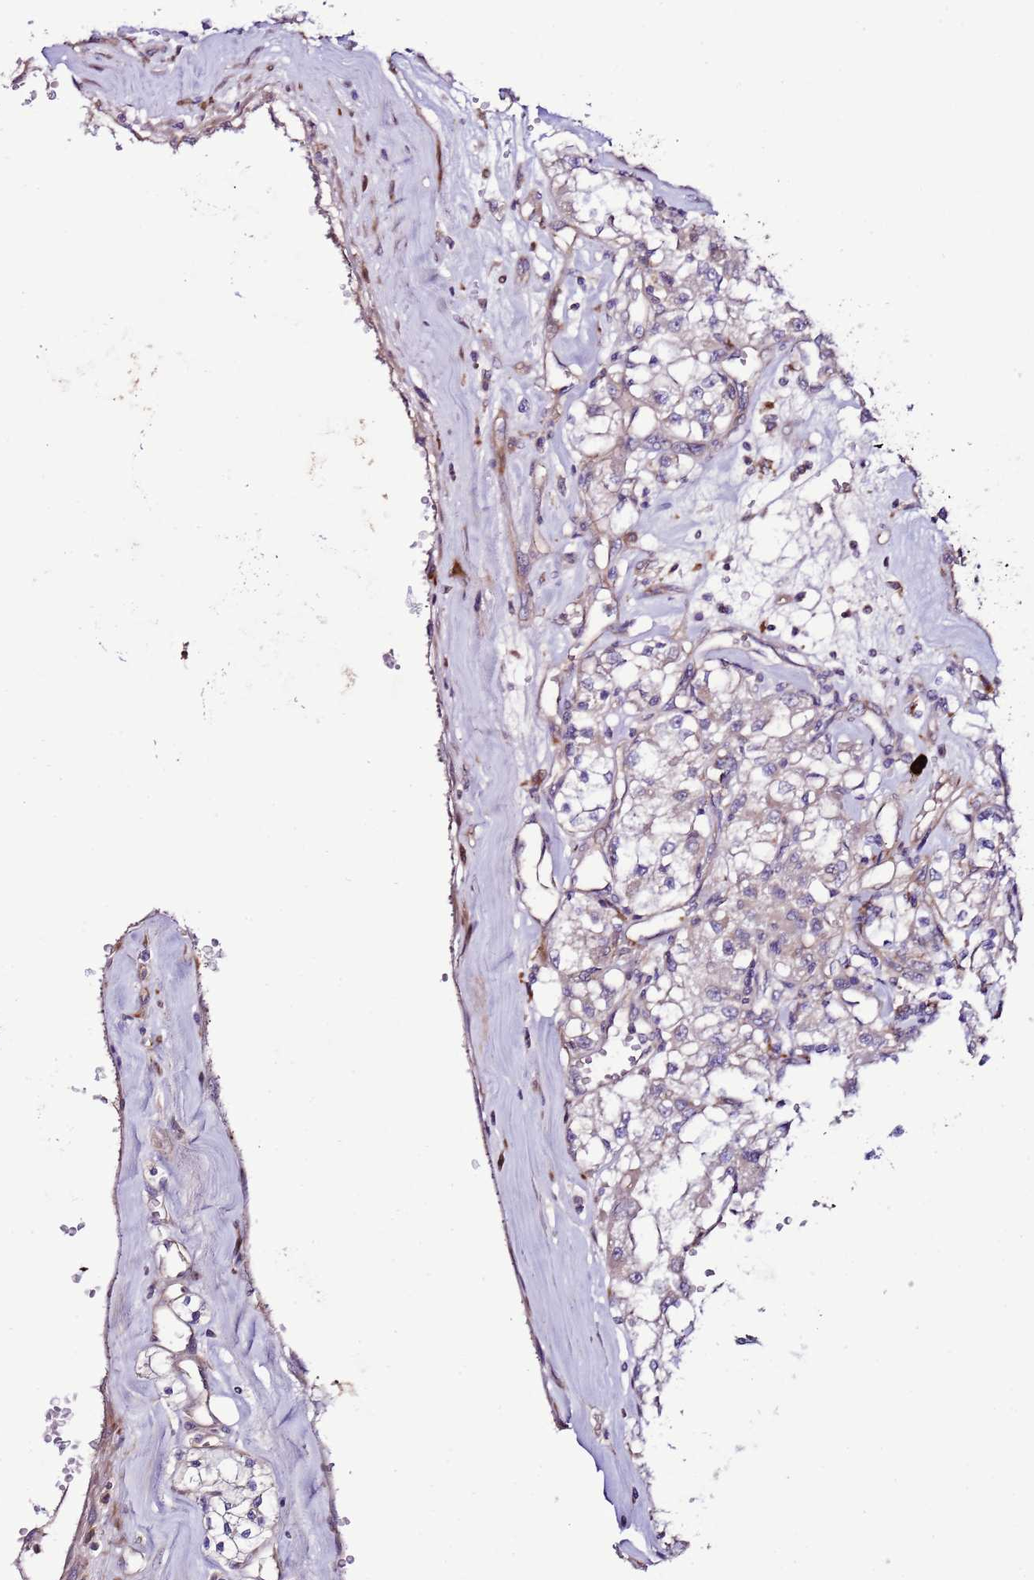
{"staining": {"intensity": "negative", "quantity": "none", "location": "none"}, "tissue": "renal cancer", "cell_type": "Tumor cells", "image_type": "cancer", "snomed": [{"axis": "morphology", "description": "Adenocarcinoma, NOS"}, {"axis": "topography", "description": "Kidney"}], "caption": "The photomicrograph reveals no significant expression in tumor cells of adenocarcinoma (renal).", "gene": "ZNF624", "patient": {"sex": "female", "age": 59}}